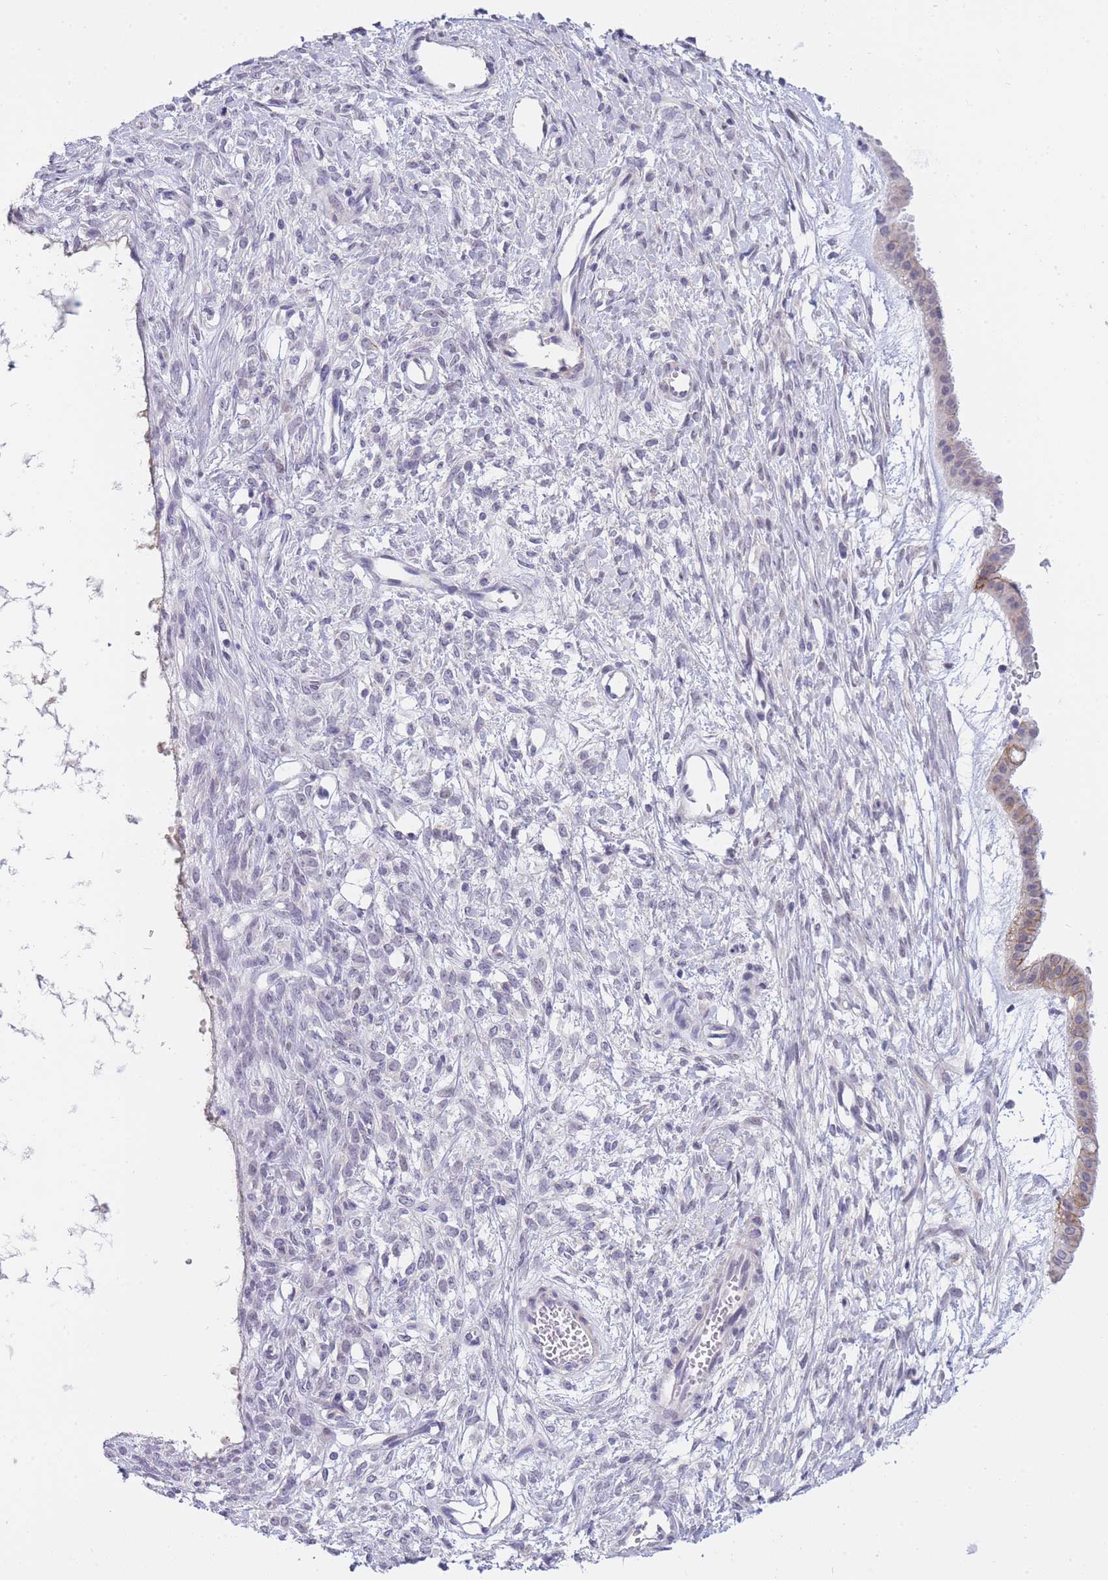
{"staining": {"intensity": "moderate", "quantity": "<25%", "location": "cytoplasmic/membranous"}, "tissue": "ovarian cancer", "cell_type": "Tumor cells", "image_type": "cancer", "snomed": [{"axis": "morphology", "description": "Cystadenocarcinoma, mucinous, NOS"}, {"axis": "topography", "description": "Ovary"}], "caption": "A brown stain highlights moderate cytoplasmic/membranous staining of a protein in human ovarian mucinous cystadenocarcinoma tumor cells. (DAB = brown stain, brightfield microscopy at high magnification).", "gene": "PRR23B", "patient": {"sex": "female", "age": 73}}